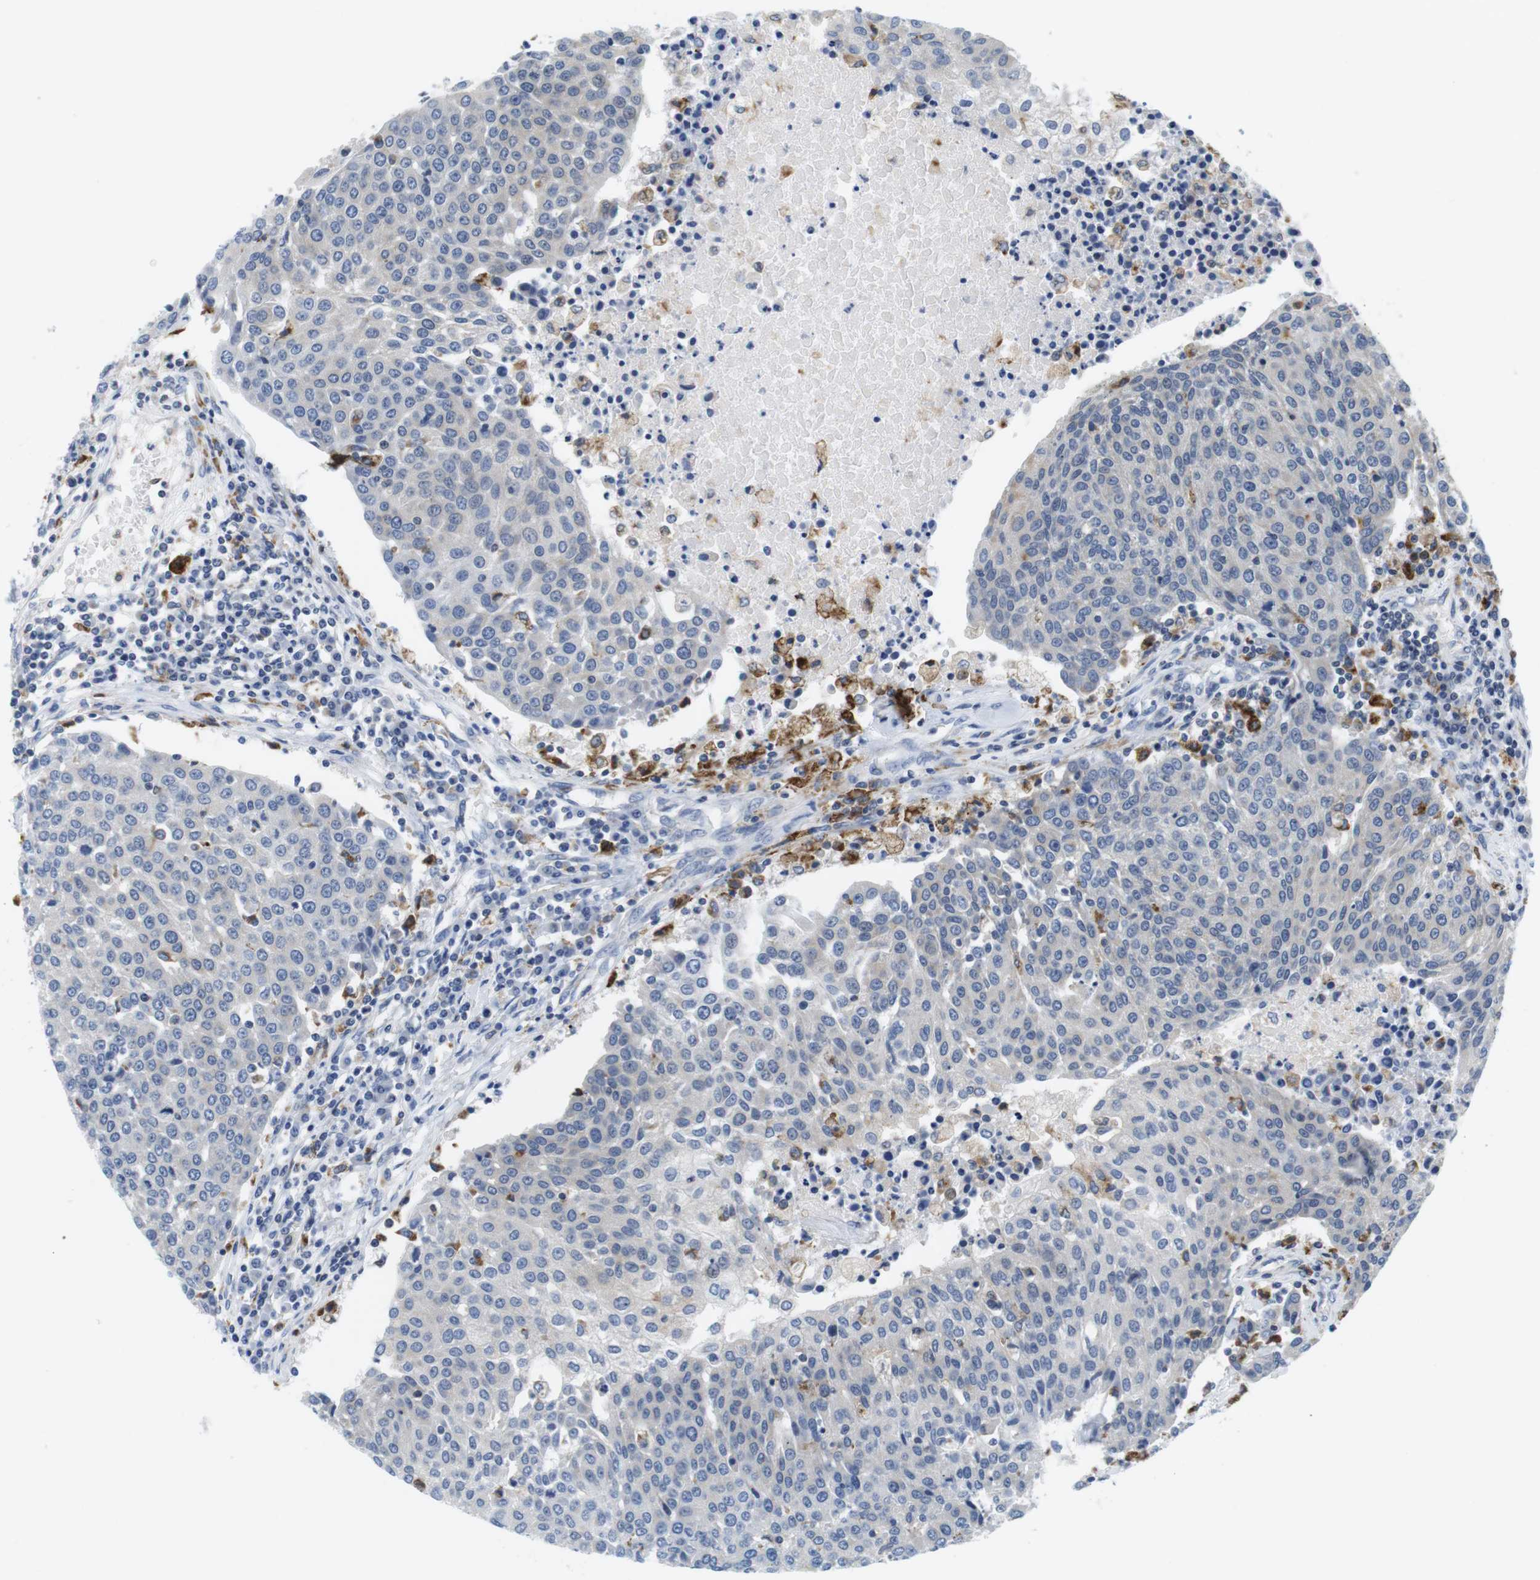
{"staining": {"intensity": "negative", "quantity": "none", "location": "none"}, "tissue": "urothelial cancer", "cell_type": "Tumor cells", "image_type": "cancer", "snomed": [{"axis": "morphology", "description": "Urothelial carcinoma, High grade"}, {"axis": "topography", "description": "Urinary bladder"}], "caption": "High-grade urothelial carcinoma was stained to show a protein in brown. There is no significant staining in tumor cells.", "gene": "CNGA2", "patient": {"sex": "female", "age": 85}}